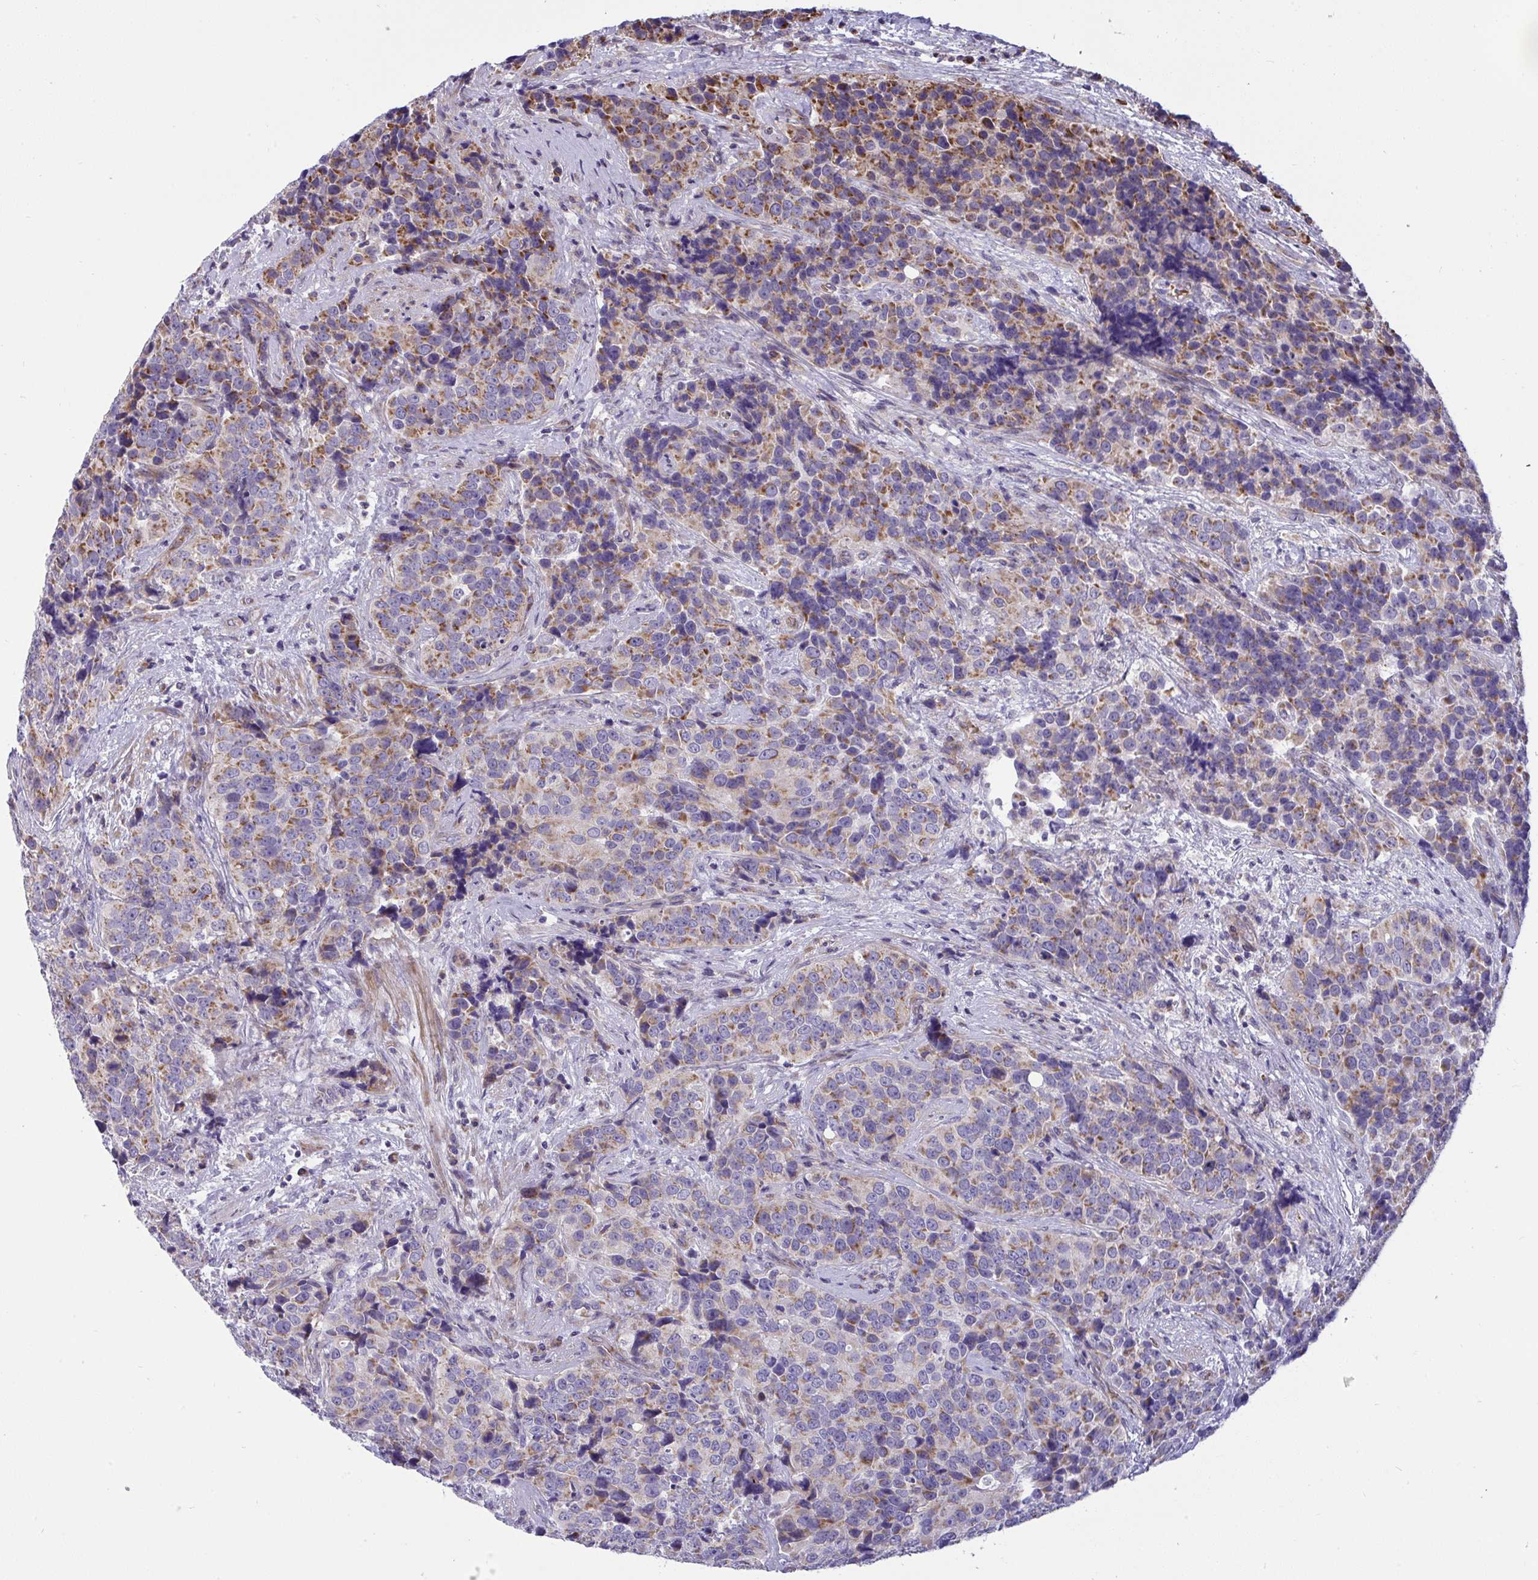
{"staining": {"intensity": "moderate", "quantity": "25%-75%", "location": "cytoplasmic/membranous"}, "tissue": "urothelial cancer", "cell_type": "Tumor cells", "image_type": "cancer", "snomed": [{"axis": "morphology", "description": "Urothelial carcinoma, NOS"}, {"axis": "topography", "description": "Urinary bladder"}], "caption": "Transitional cell carcinoma tissue displays moderate cytoplasmic/membranous staining in approximately 25%-75% of tumor cells", "gene": "NTN1", "patient": {"sex": "male", "age": 52}}